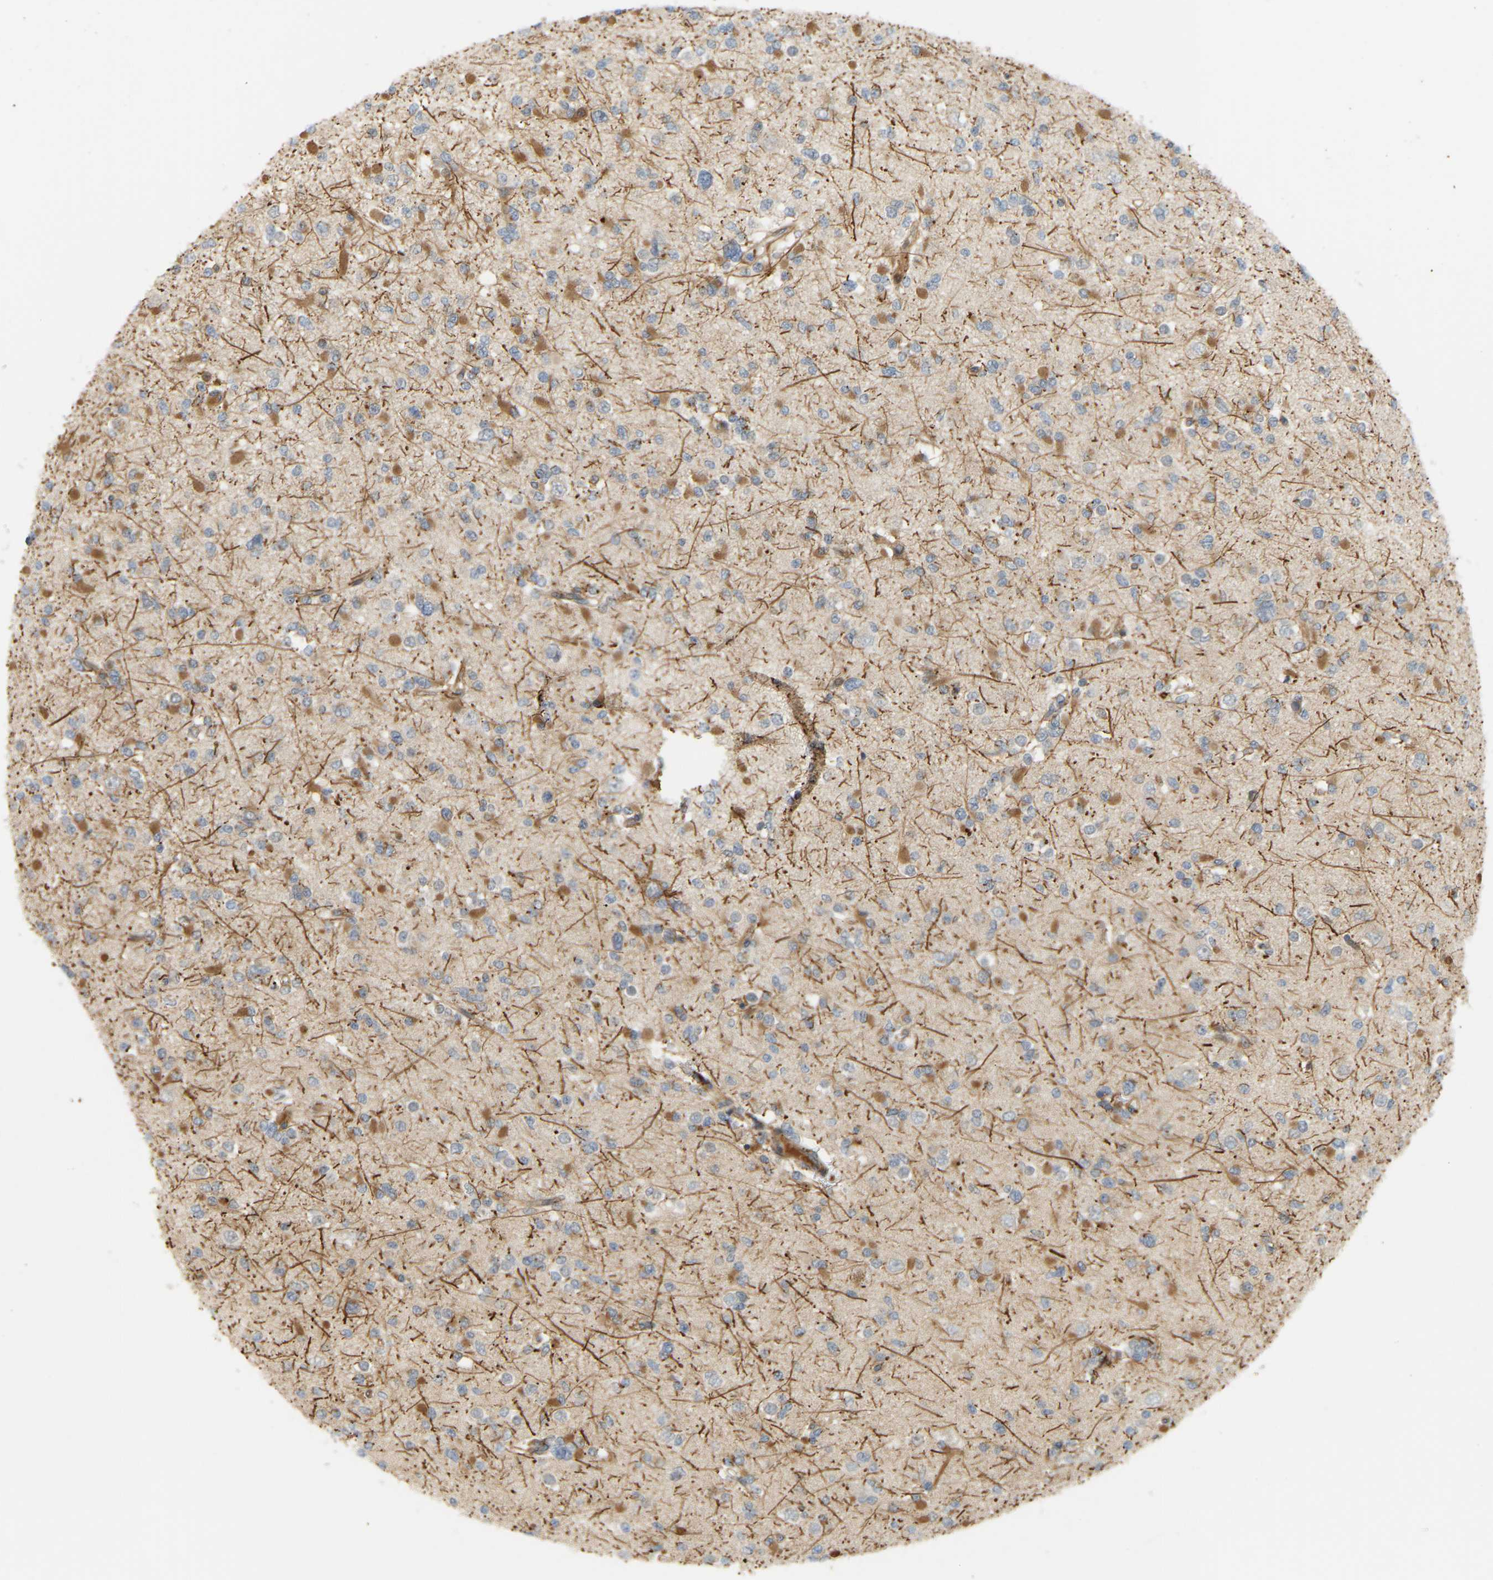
{"staining": {"intensity": "moderate", "quantity": "25%-75%", "location": "cytoplasmic/membranous"}, "tissue": "glioma", "cell_type": "Tumor cells", "image_type": "cancer", "snomed": [{"axis": "morphology", "description": "Glioma, malignant, Low grade"}, {"axis": "topography", "description": "Brain"}], "caption": "This image reveals IHC staining of human low-grade glioma (malignant), with medium moderate cytoplasmic/membranous positivity in about 25%-75% of tumor cells.", "gene": "POGLUT2", "patient": {"sex": "female", "age": 22}}